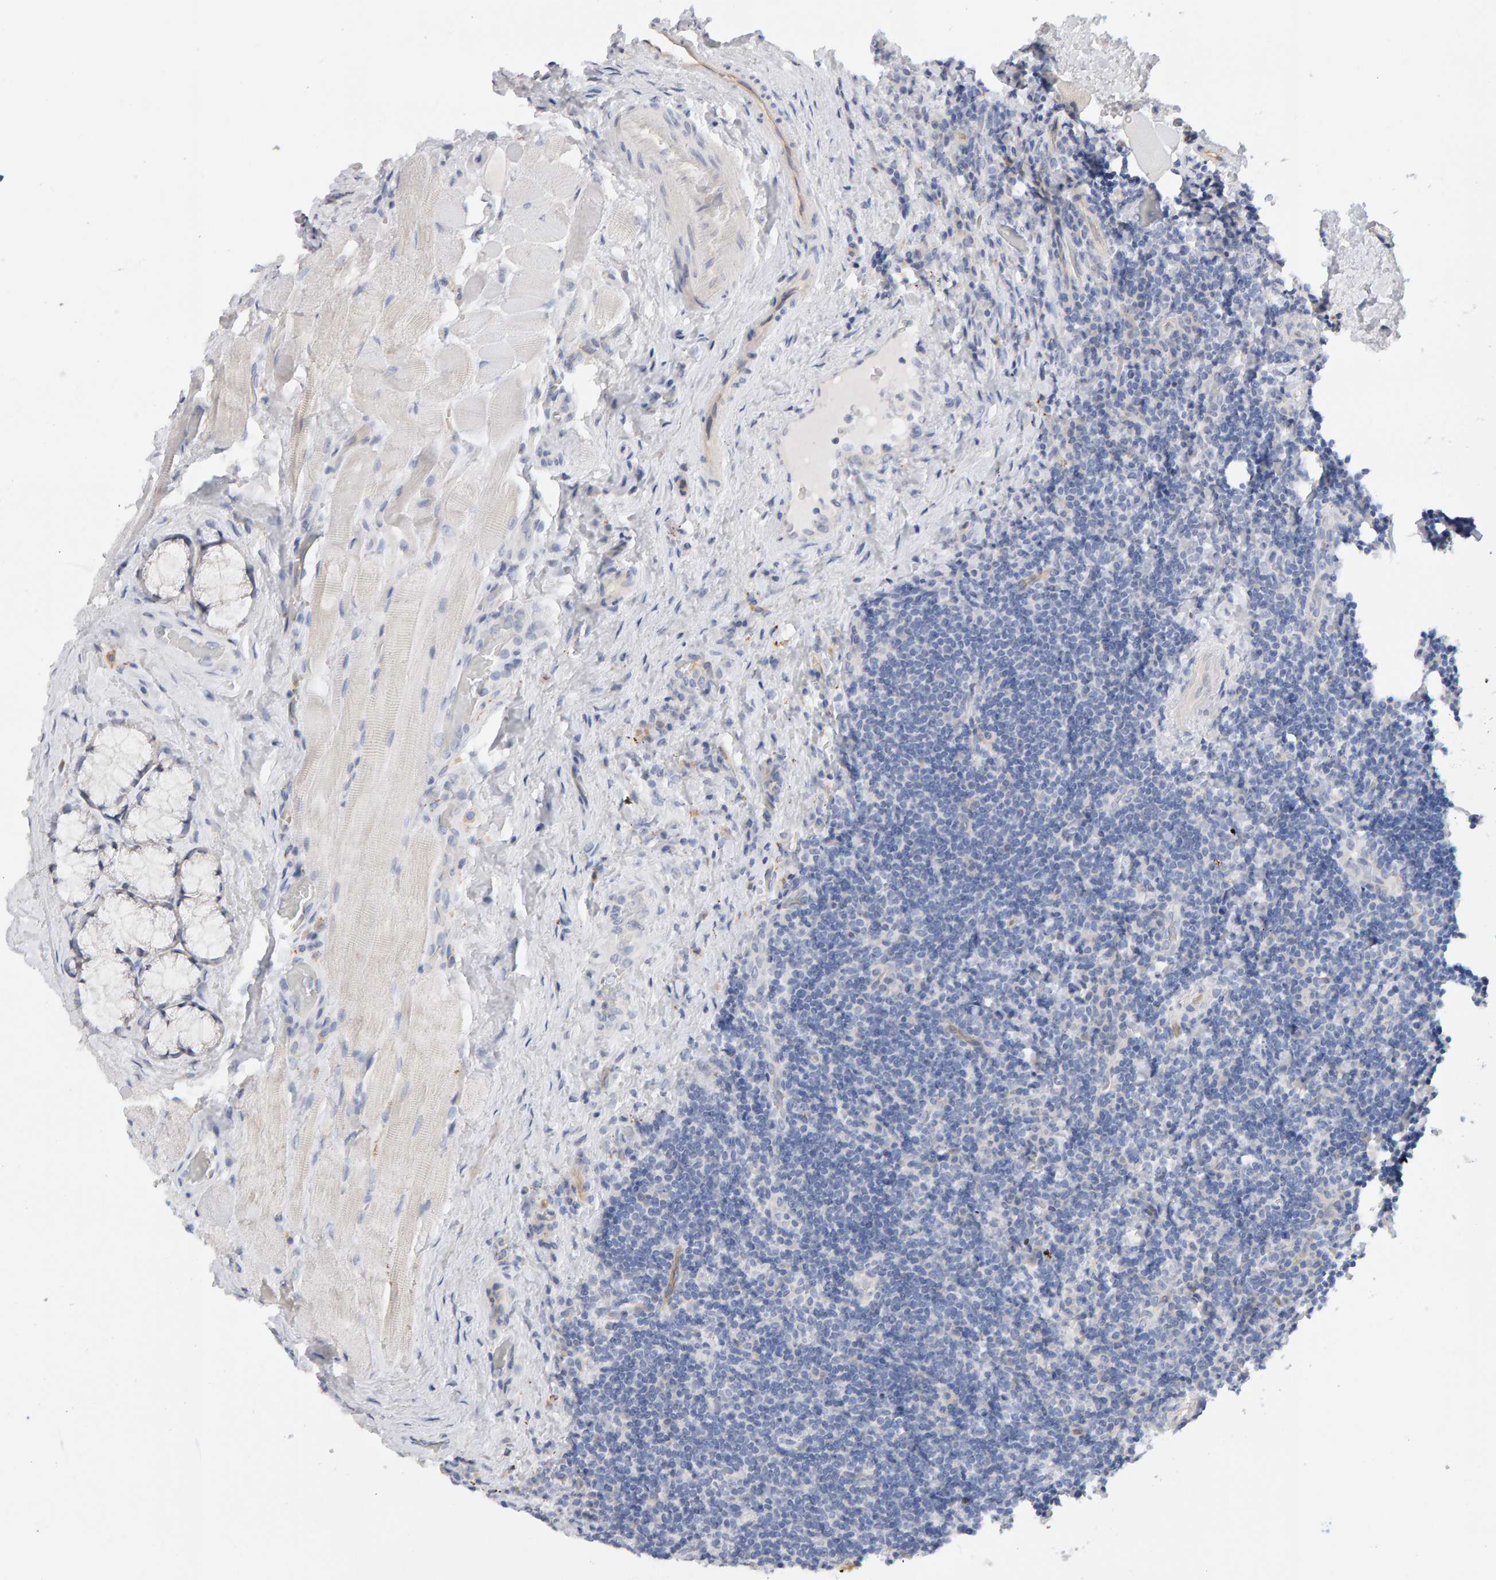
{"staining": {"intensity": "negative", "quantity": "none", "location": "none"}, "tissue": "lymphoma", "cell_type": "Tumor cells", "image_type": "cancer", "snomed": [{"axis": "morphology", "description": "Malignant lymphoma, non-Hodgkin's type, High grade"}, {"axis": "topography", "description": "Tonsil"}], "caption": "An immunohistochemistry image of high-grade malignant lymphoma, non-Hodgkin's type is shown. There is no staining in tumor cells of high-grade malignant lymphoma, non-Hodgkin's type.", "gene": "METRNL", "patient": {"sex": "female", "age": 36}}